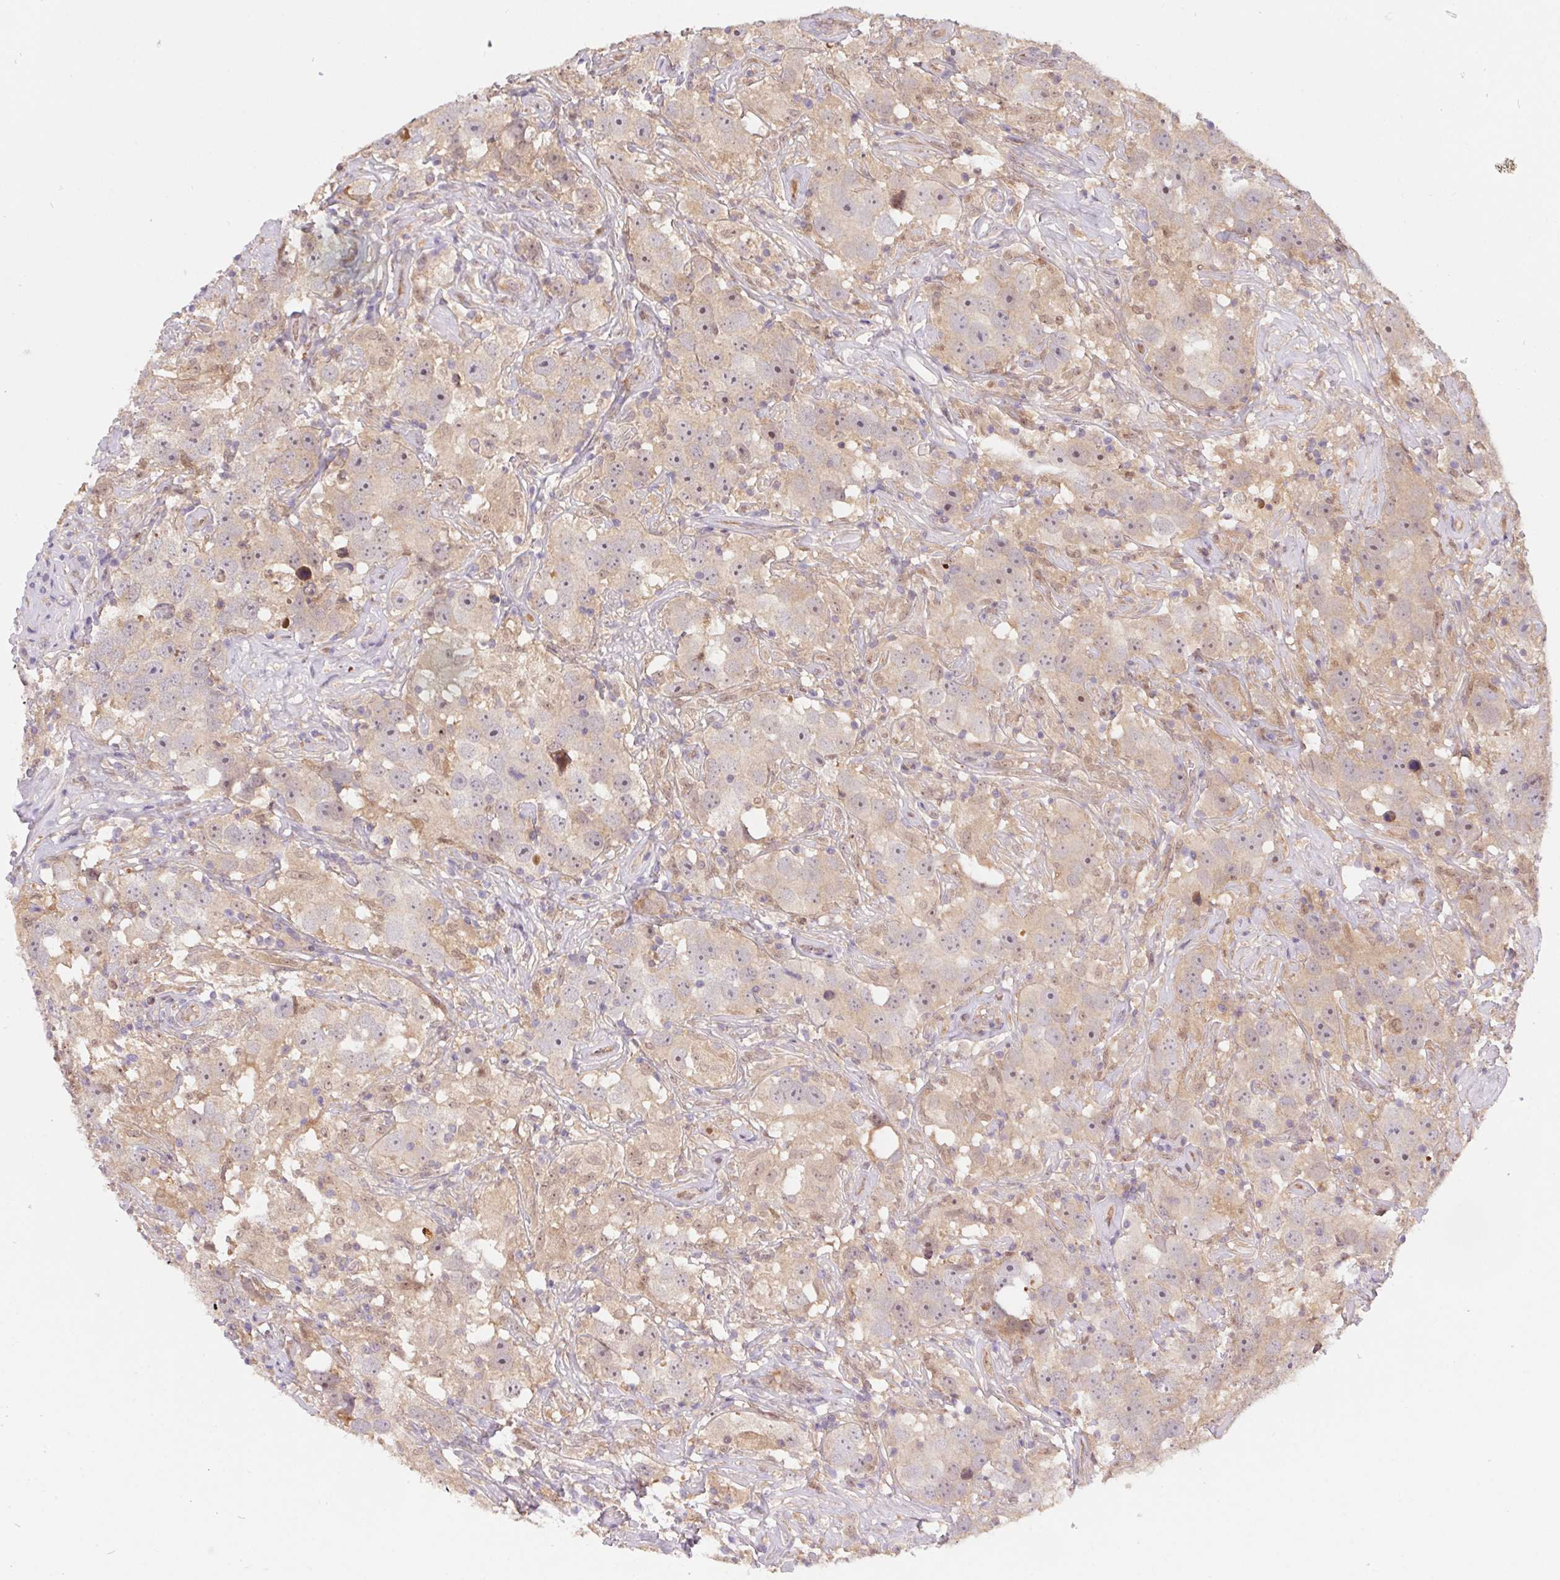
{"staining": {"intensity": "weak", "quantity": "<25%", "location": "cytoplasmic/membranous"}, "tissue": "testis cancer", "cell_type": "Tumor cells", "image_type": "cancer", "snomed": [{"axis": "morphology", "description": "Seminoma, NOS"}, {"axis": "topography", "description": "Testis"}], "caption": "Human testis cancer stained for a protein using immunohistochemistry (IHC) exhibits no staining in tumor cells.", "gene": "NUDT16", "patient": {"sex": "male", "age": 49}}